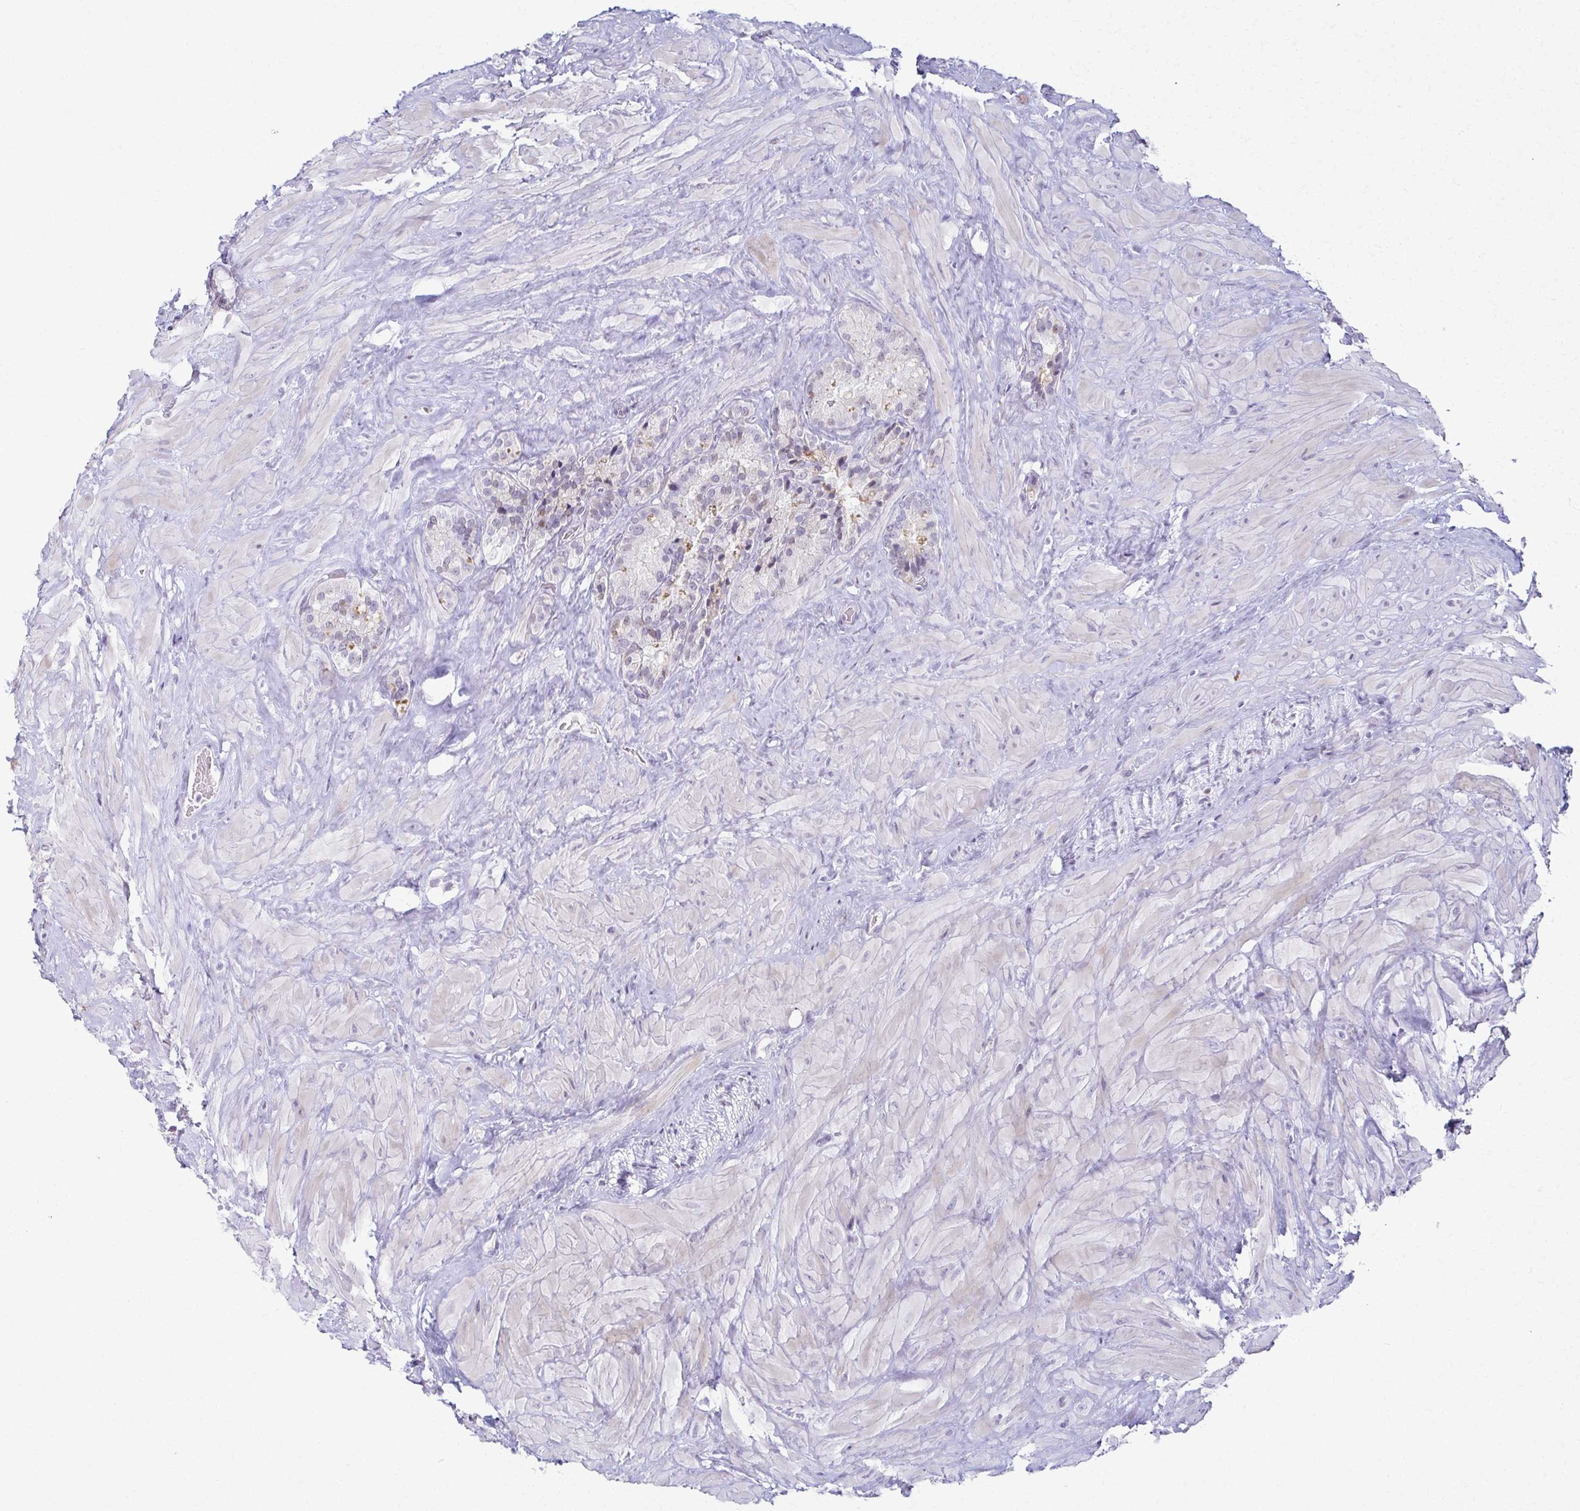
{"staining": {"intensity": "negative", "quantity": "none", "location": "none"}, "tissue": "seminal vesicle", "cell_type": "Glandular cells", "image_type": "normal", "snomed": [{"axis": "morphology", "description": "Normal tissue, NOS"}, {"axis": "topography", "description": "Seminal veicle"}], "caption": "Immunohistochemical staining of unremarkable human seminal vesicle reveals no significant expression in glandular cells. Brightfield microscopy of IHC stained with DAB (3,3'-diaminobenzidine) (brown) and hematoxylin (blue), captured at high magnification.", "gene": "MORC4", "patient": {"sex": "male", "age": 60}}